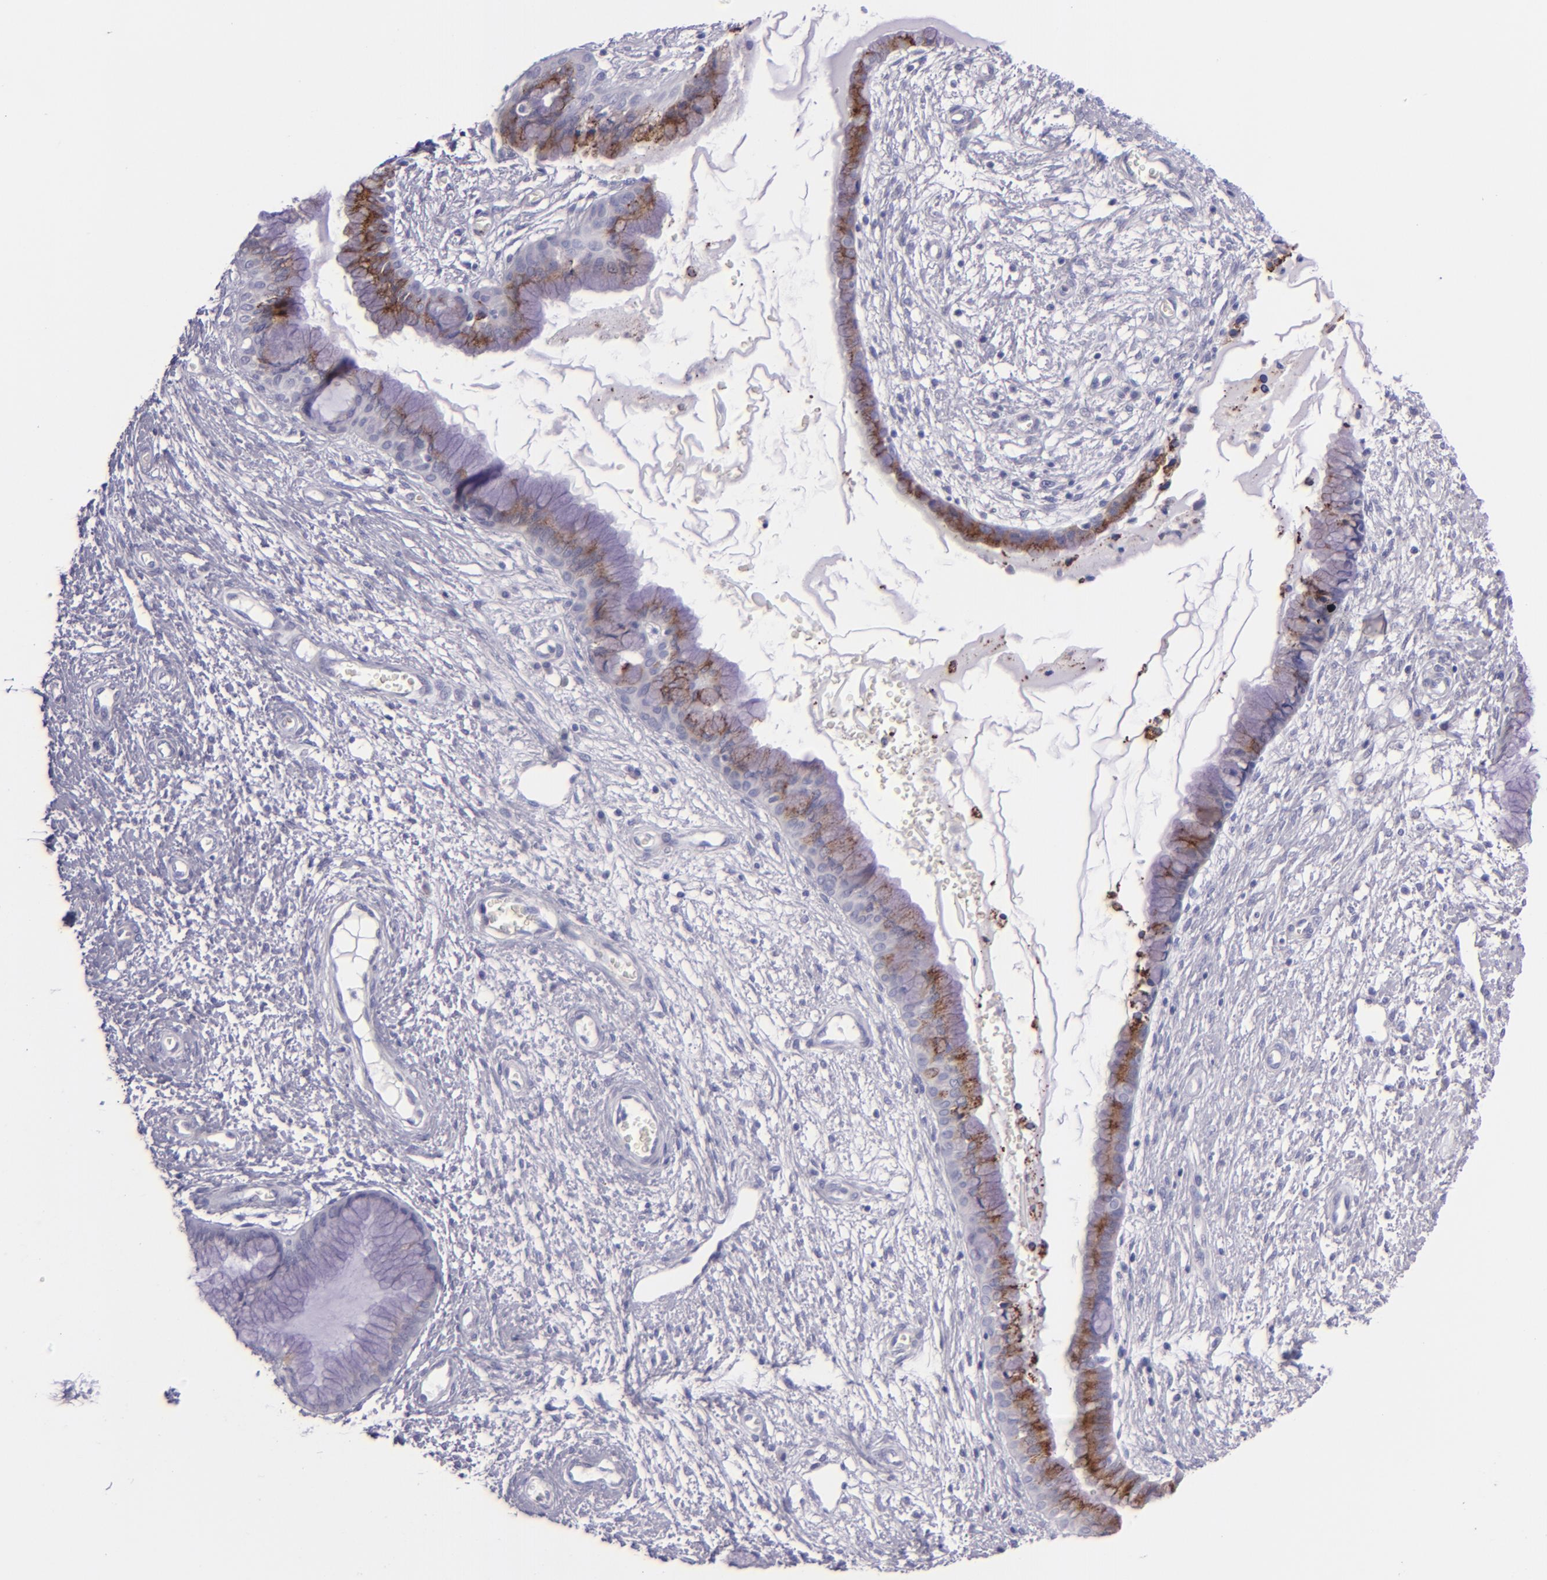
{"staining": {"intensity": "strong", "quantity": ">75%", "location": "cytoplasmic/membranous"}, "tissue": "cervix", "cell_type": "Glandular cells", "image_type": "normal", "snomed": [{"axis": "morphology", "description": "Normal tissue, NOS"}, {"axis": "topography", "description": "Cervix"}], "caption": "About >75% of glandular cells in normal cervix reveal strong cytoplasmic/membranous protein staining as visualized by brown immunohistochemical staining.", "gene": "MUC5AC", "patient": {"sex": "female", "age": 55}}